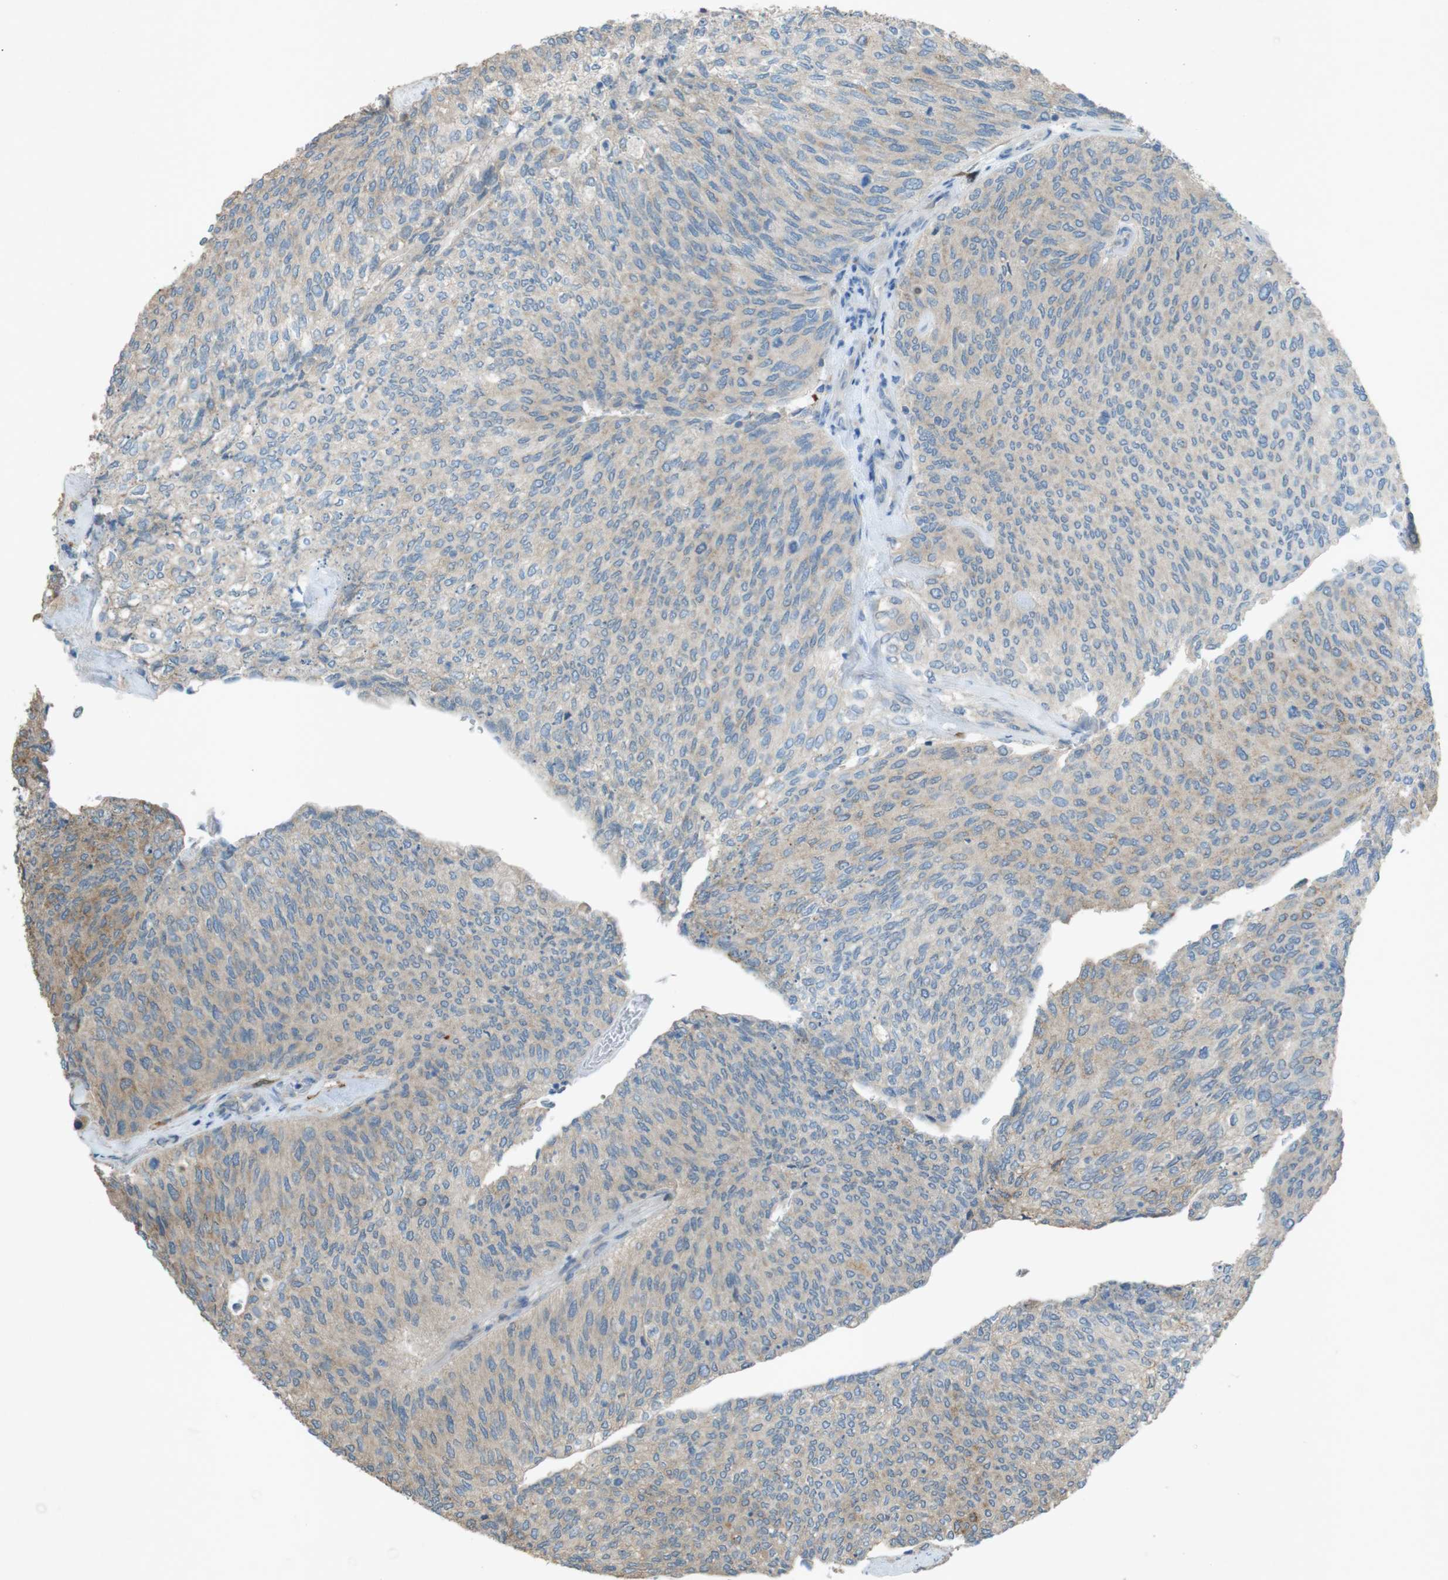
{"staining": {"intensity": "moderate", "quantity": "<25%", "location": "cytoplasmic/membranous"}, "tissue": "urothelial cancer", "cell_type": "Tumor cells", "image_type": "cancer", "snomed": [{"axis": "morphology", "description": "Urothelial carcinoma, Low grade"}, {"axis": "topography", "description": "Urinary bladder"}], "caption": "Protein expression analysis of human urothelial carcinoma (low-grade) reveals moderate cytoplasmic/membranous positivity in approximately <25% of tumor cells. The protein is shown in brown color, while the nuclei are stained blue.", "gene": "TMEM41B", "patient": {"sex": "female", "age": 79}}